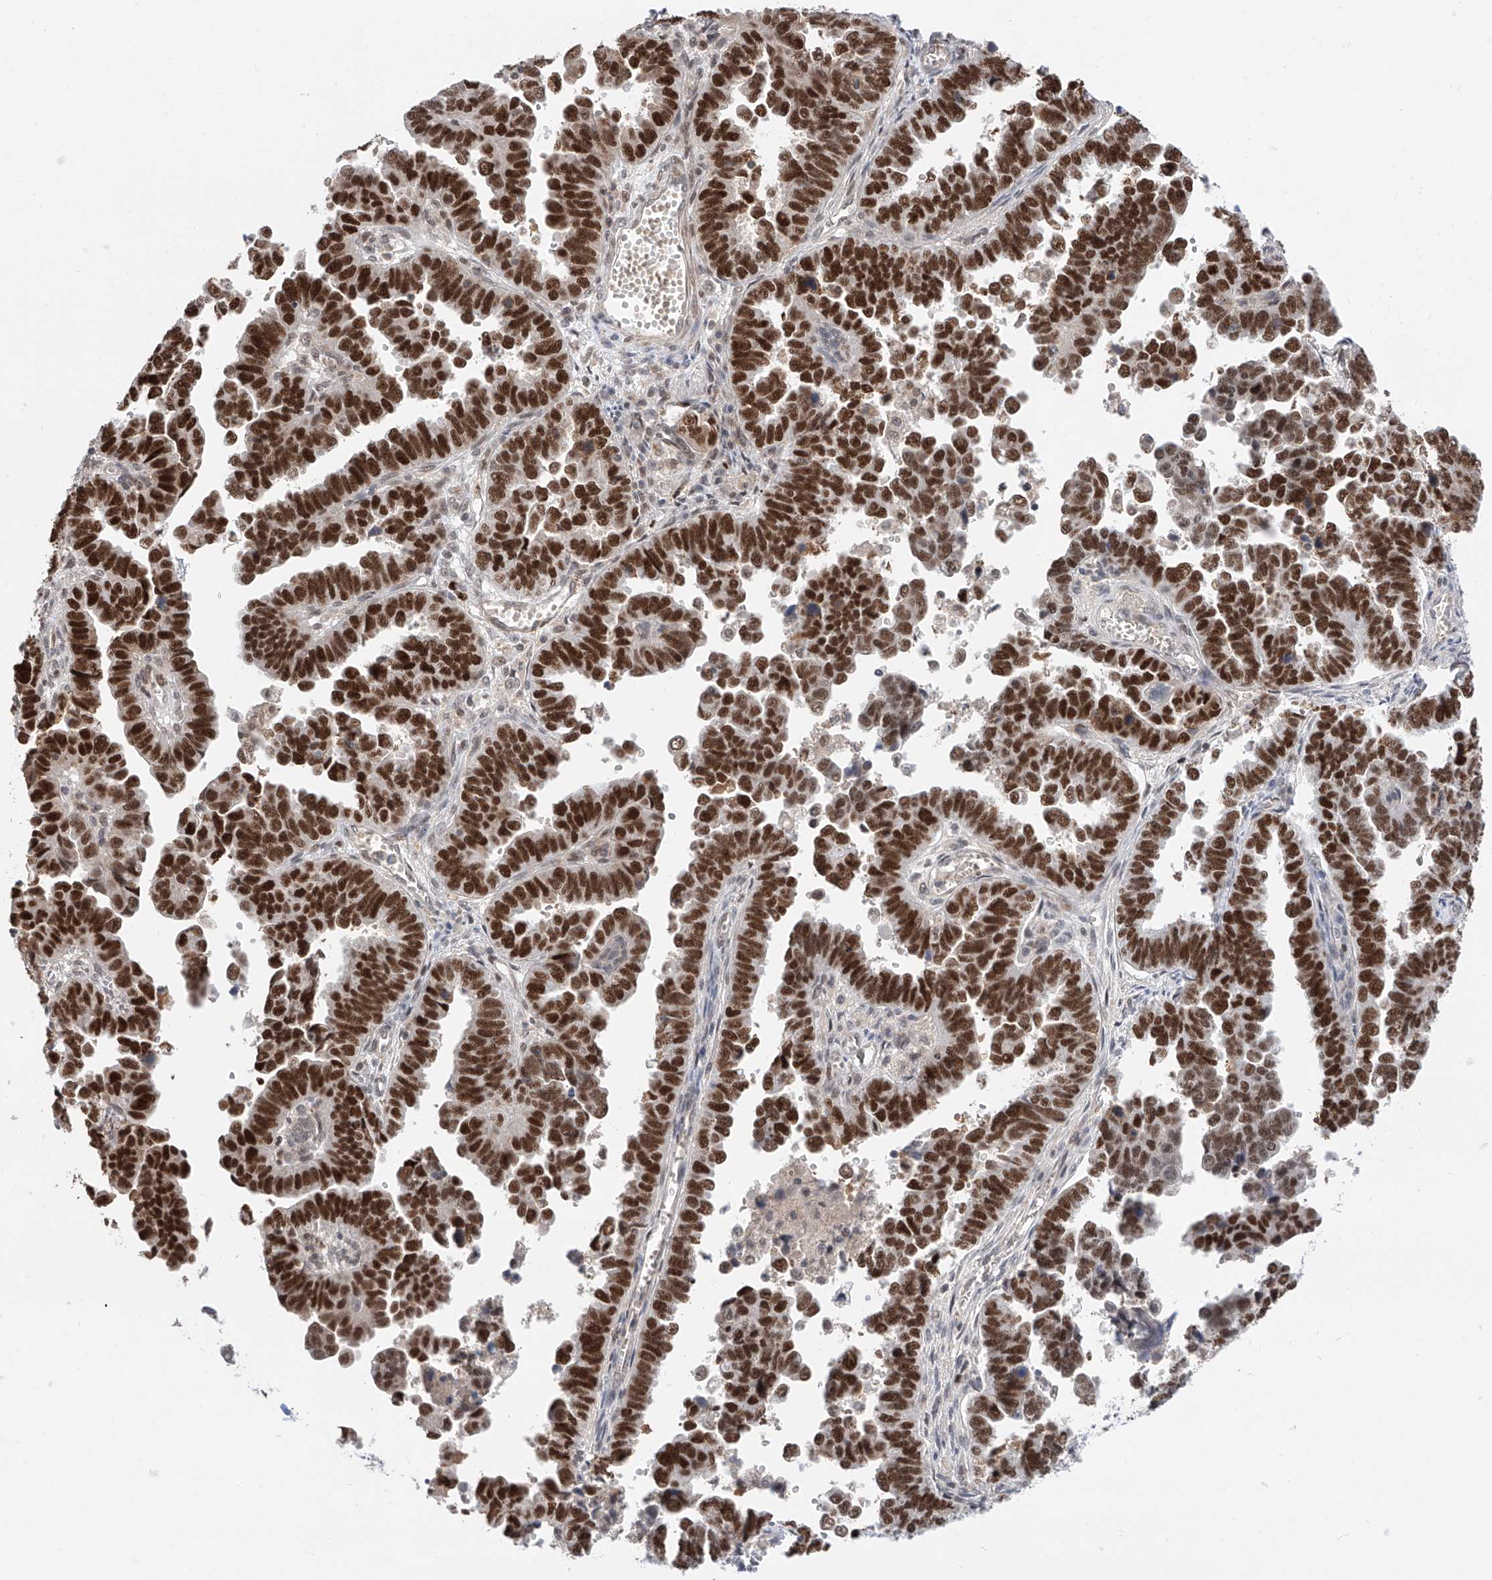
{"staining": {"intensity": "strong", "quantity": ">75%", "location": "nuclear"}, "tissue": "endometrial cancer", "cell_type": "Tumor cells", "image_type": "cancer", "snomed": [{"axis": "morphology", "description": "Adenocarcinoma, NOS"}, {"axis": "topography", "description": "Endometrium"}], "caption": "IHC of endometrial adenocarcinoma reveals high levels of strong nuclear positivity in about >75% of tumor cells. Immunohistochemistry (ihc) stains the protein of interest in brown and the nuclei are stained blue.", "gene": "SNRNP200", "patient": {"sex": "female", "age": 75}}